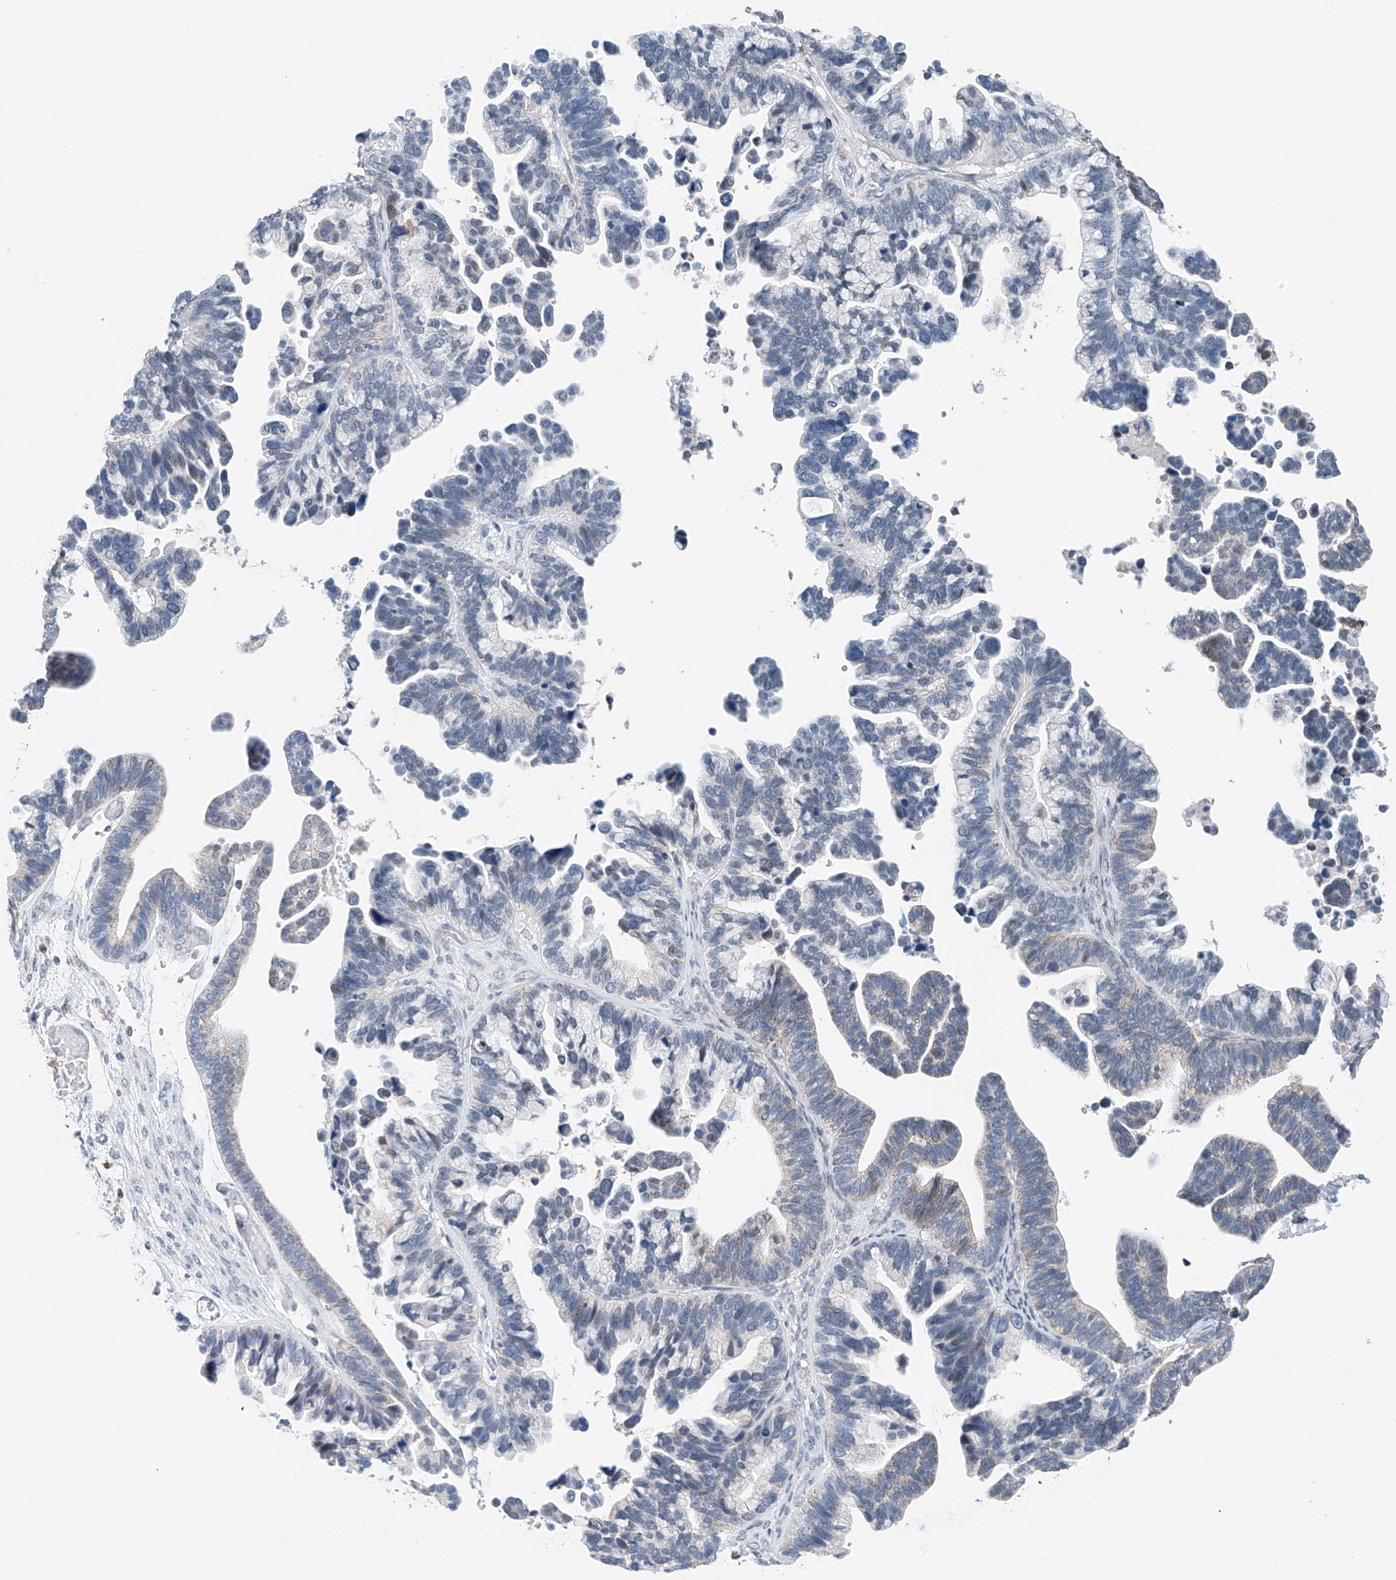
{"staining": {"intensity": "negative", "quantity": "none", "location": "none"}, "tissue": "ovarian cancer", "cell_type": "Tumor cells", "image_type": "cancer", "snomed": [{"axis": "morphology", "description": "Cystadenocarcinoma, serous, NOS"}, {"axis": "topography", "description": "Ovary"}], "caption": "A photomicrograph of human ovarian serous cystadenocarcinoma is negative for staining in tumor cells.", "gene": "KLF15", "patient": {"sex": "female", "age": 56}}